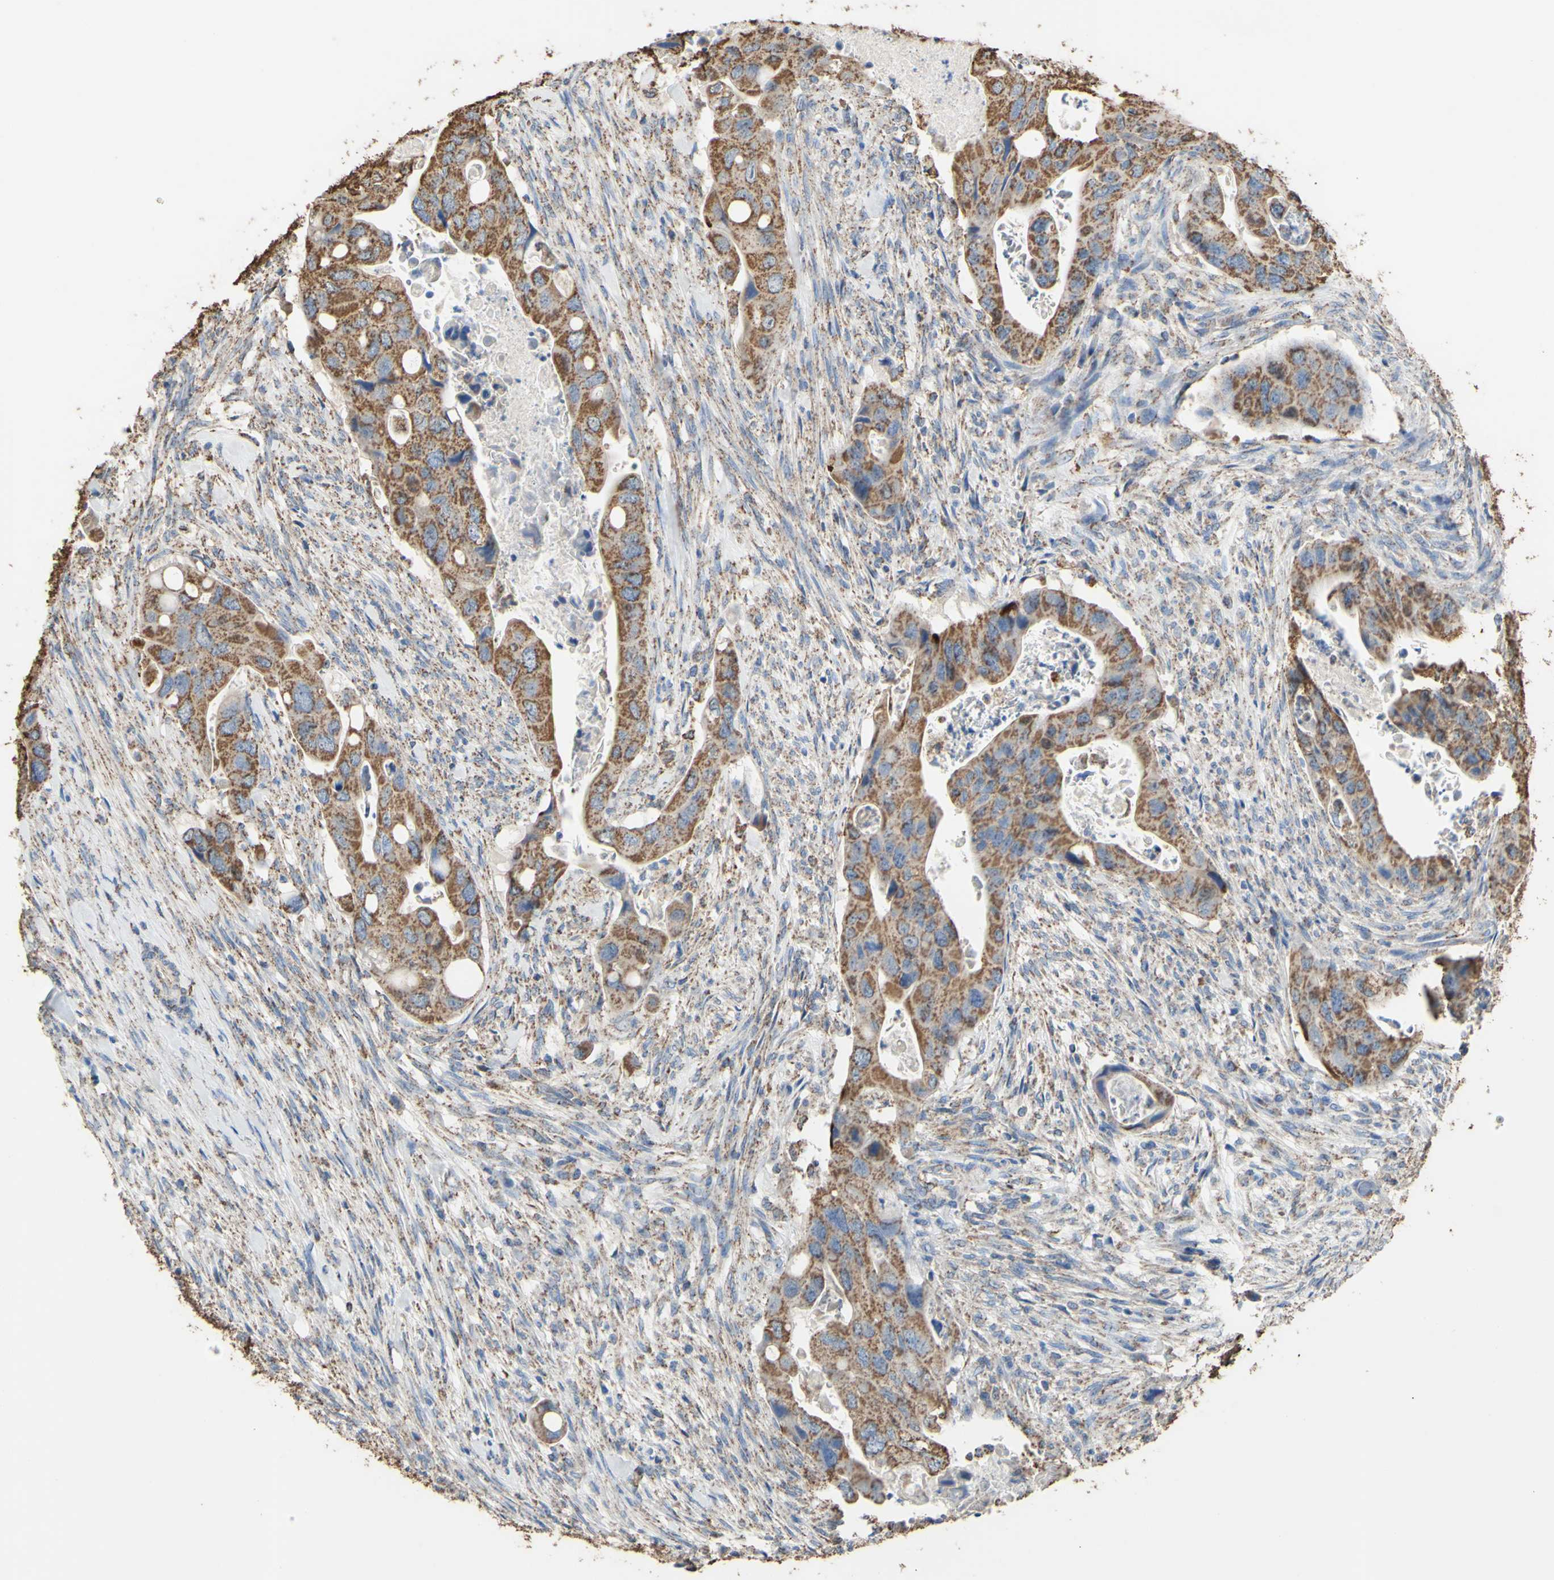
{"staining": {"intensity": "moderate", "quantity": ">75%", "location": "cytoplasmic/membranous"}, "tissue": "colorectal cancer", "cell_type": "Tumor cells", "image_type": "cancer", "snomed": [{"axis": "morphology", "description": "Adenocarcinoma, NOS"}, {"axis": "topography", "description": "Rectum"}], "caption": "Protein staining of colorectal cancer (adenocarcinoma) tissue demonstrates moderate cytoplasmic/membranous staining in about >75% of tumor cells. The staining is performed using DAB (3,3'-diaminobenzidine) brown chromogen to label protein expression. The nuclei are counter-stained blue using hematoxylin.", "gene": "CMKLR2", "patient": {"sex": "female", "age": 57}}